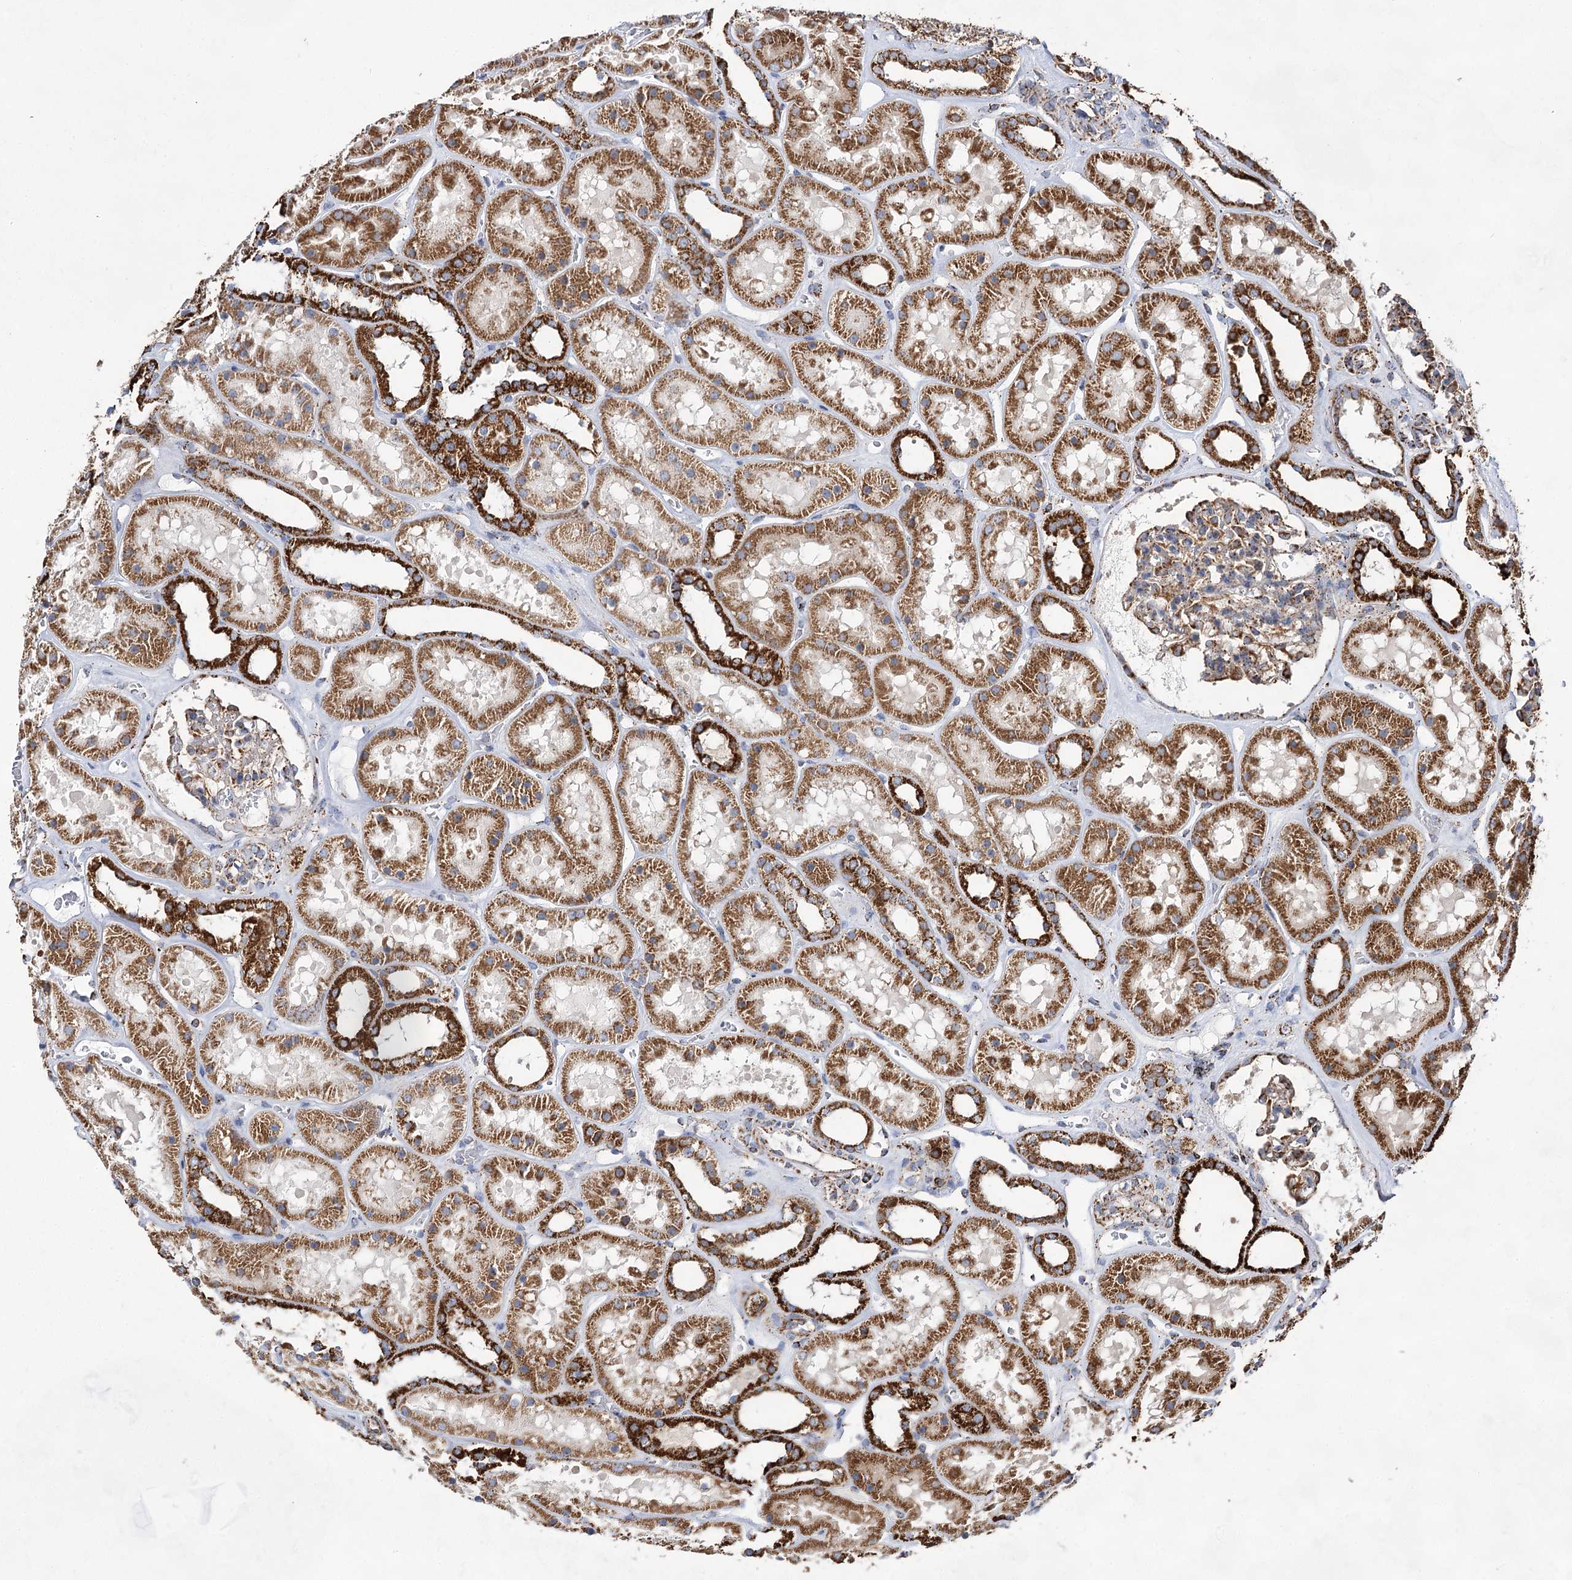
{"staining": {"intensity": "moderate", "quantity": ">75%", "location": "cytoplasmic/membranous"}, "tissue": "kidney", "cell_type": "Cells in glomeruli", "image_type": "normal", "snomed": [{"axis": "morphology", "description": "Normal tissue, NOS"}, {"axis": "topography", "description": "Kidney"}], "caption": "Protein staining by immunohistochemistry (IHC) displays moderate cytoplasmic/membranous staining in approximately >75% of cells in glomeruli in unremarkable kidney. (Brightfield microscopy of DAB IHC at high magnification).", "gene": "NADK2", "patient": {"sex": "female", "age": 41}}